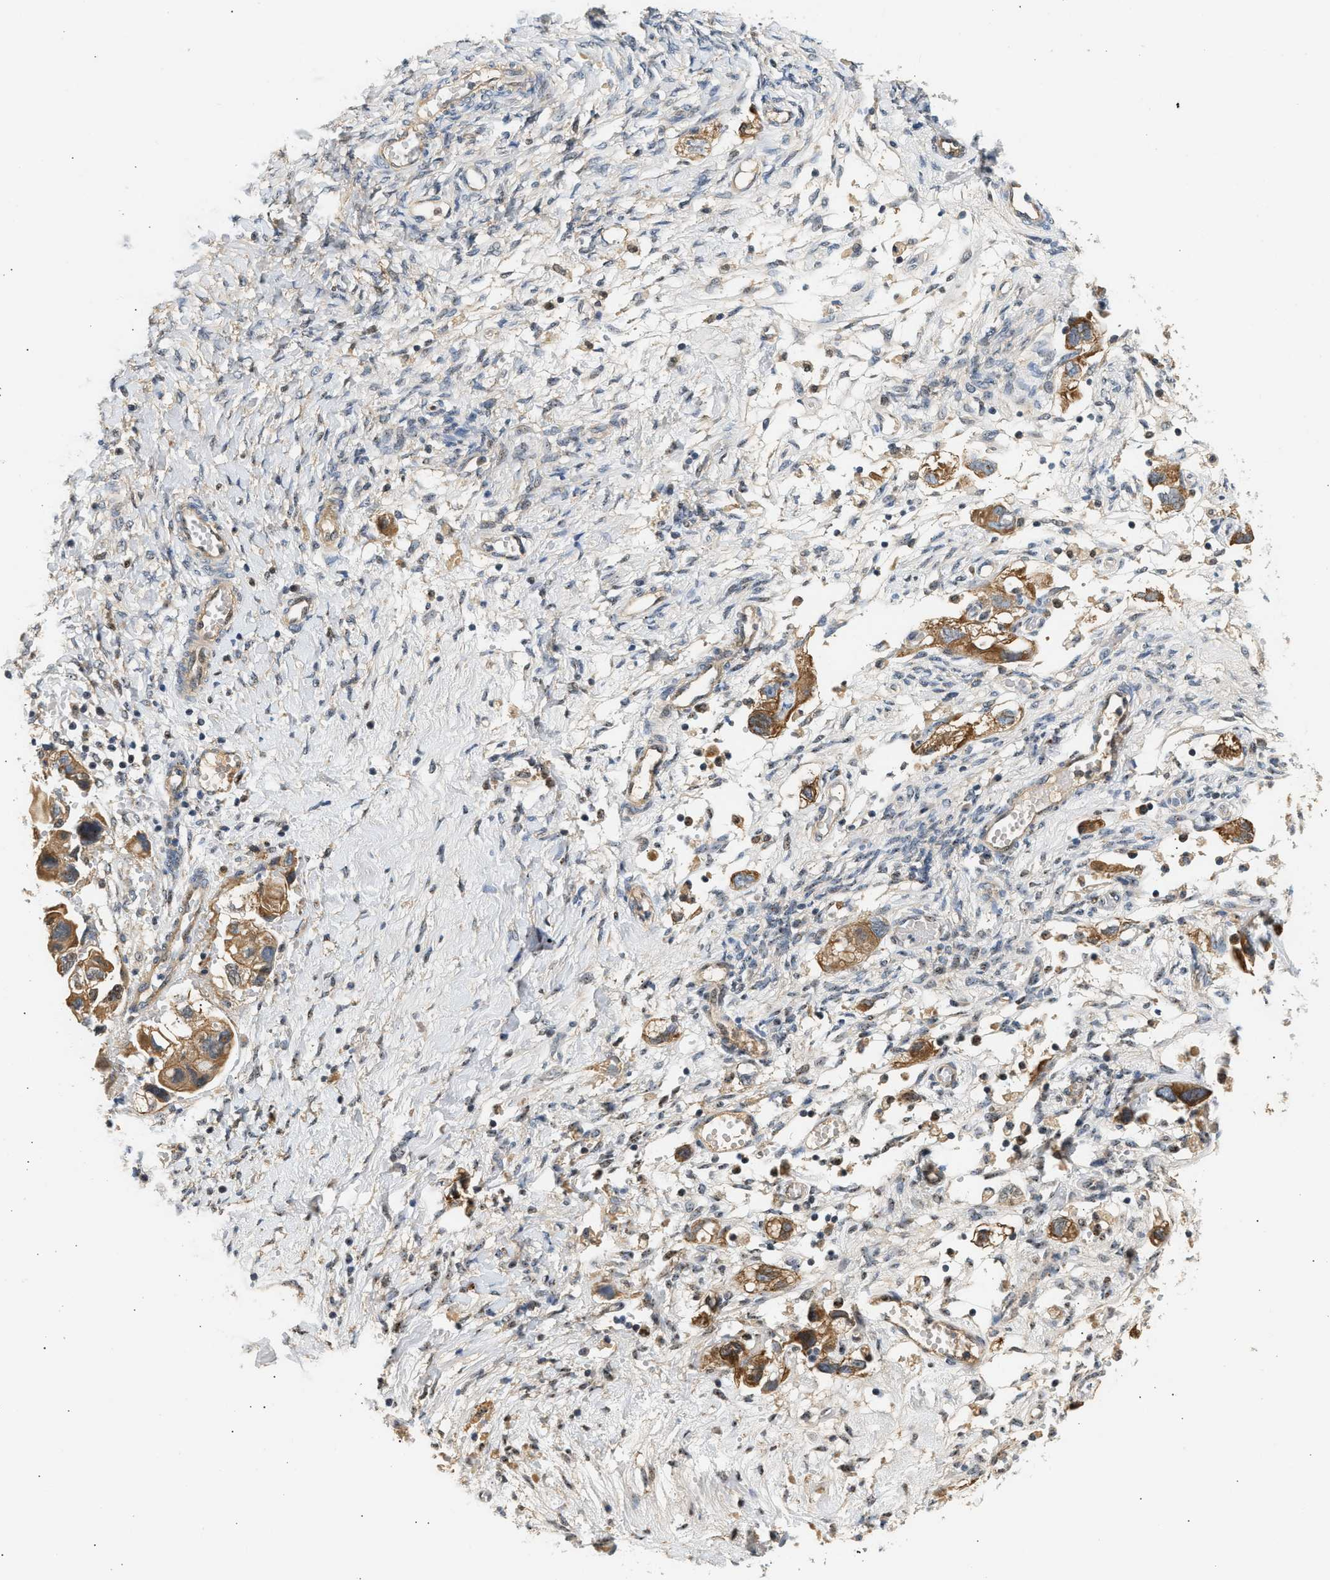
{"staining": {"intensity": "moderate", "quantity": ">75%", "location": "cytoplasmic/membranous"}, "tissue": "ovarian cancer", "cell_type": "Tumor cells", "image_type": "cancer", "snomed": [{"axis": "morphology", "description": "Carcinoma, NOS"}, {"axis": "morphology", "description": "Cystadenocarcinoma, serous, NOS"}, {"axis": "topography", "description": "Ovary"}], "caption": "A brown stain shows moderate cytoplasmic/membranous expression of a protein in human ovarian serous cystadenocarcinoma tumor cells.", "gene": "WDR31", "patient": {"sex": "female", "age": 69}}